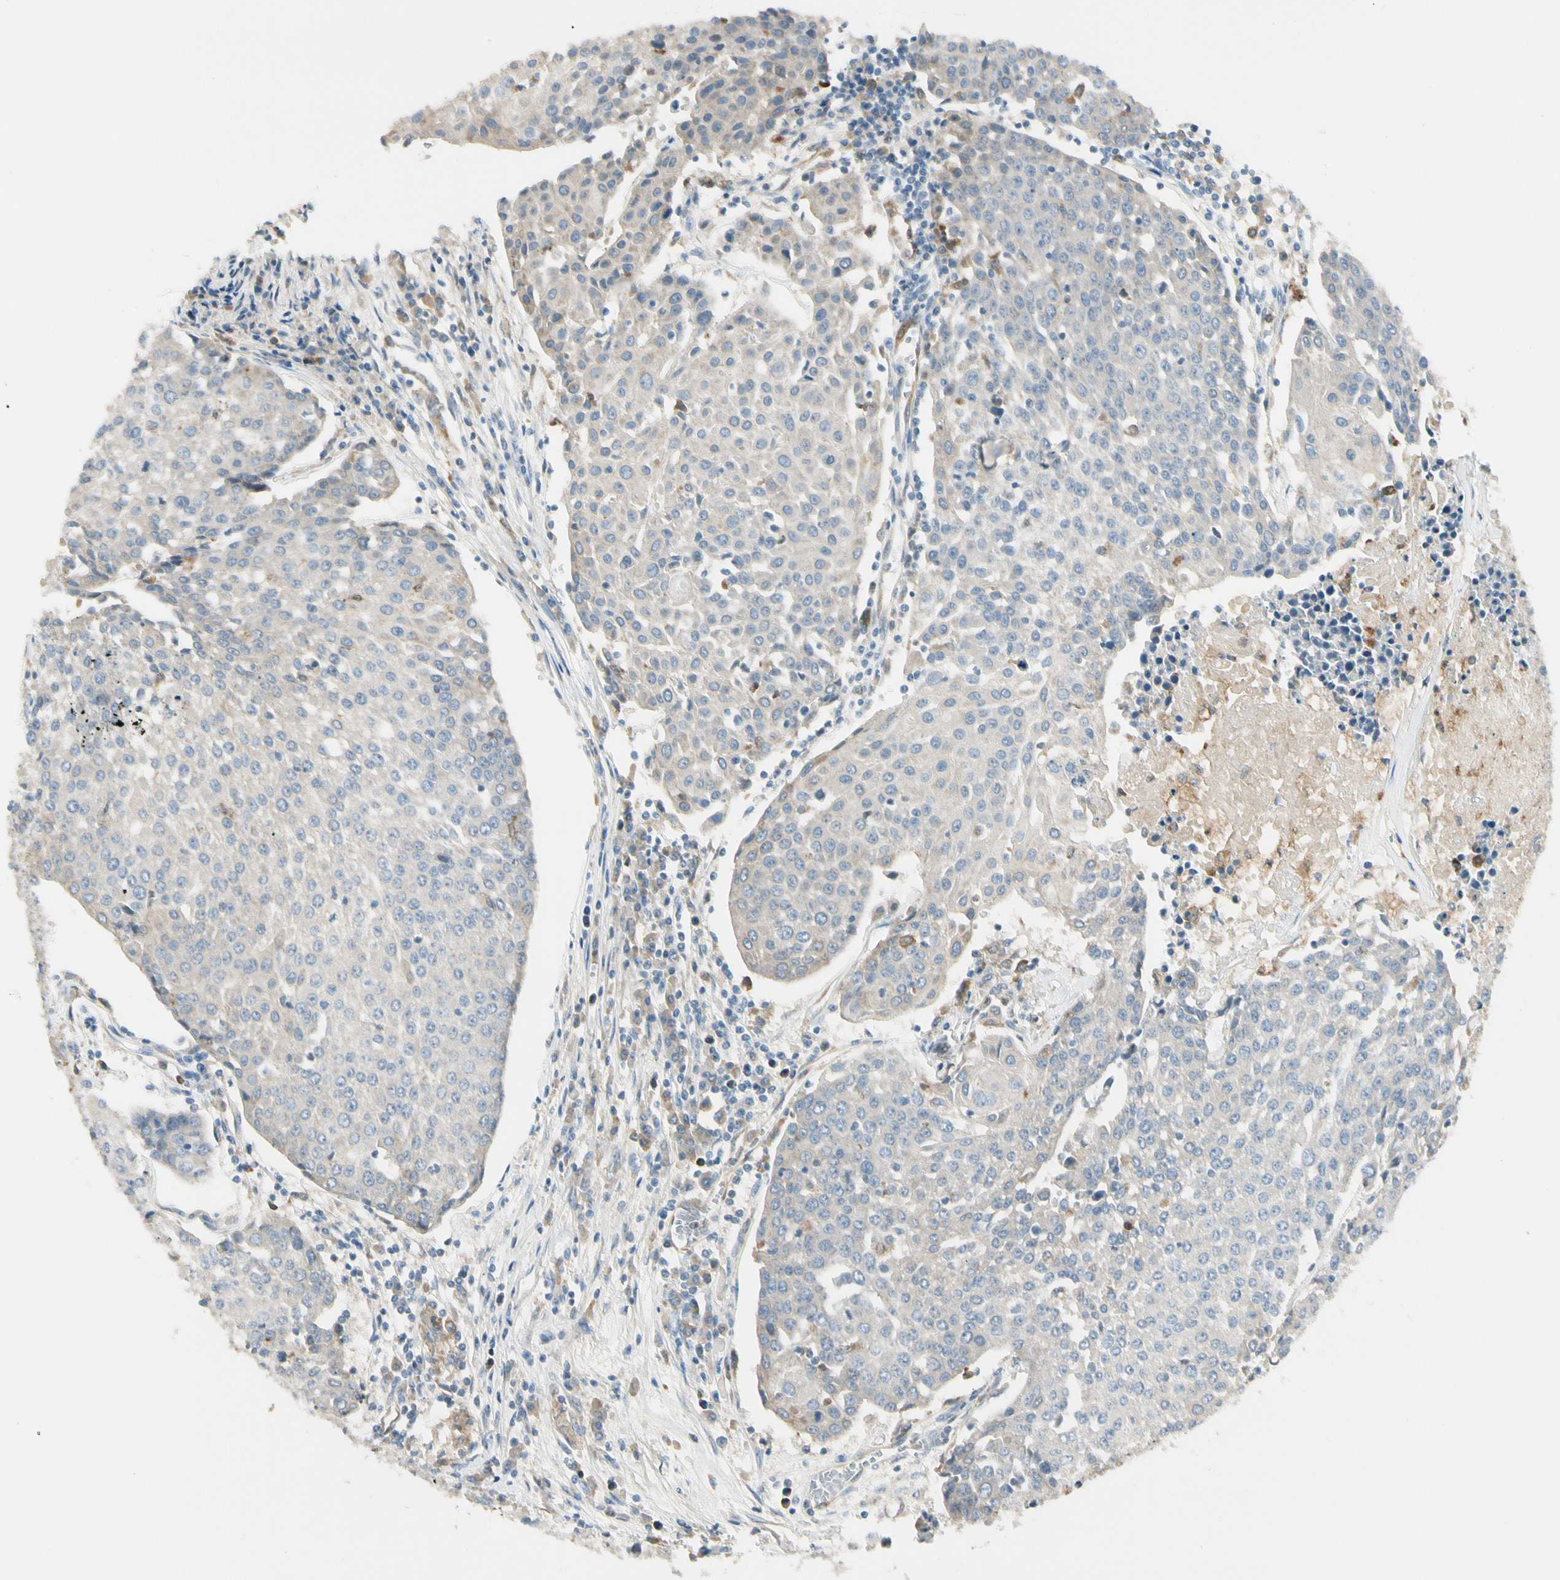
{"staining": {"intensity": "negative", "quantity": "none", "location": "none"}, "tissue": "urothelial cancer", "cell_type": "Tumor cells", "image_type": "cancer", "snomed": [{"axis": "morphology", "description": "Urothelial carcinoma, High grade"}, {"axis": "topography", "description": "Urinary bladder"}], "caption": "Immunohistochemistry (IHC) image of neoplastic tissue: urothelial cancer stained with DAB reveals no significant protein staining in tumor cells.", "gene": "LPCAT2", "patient": {"sex": "female", "age": 85}}